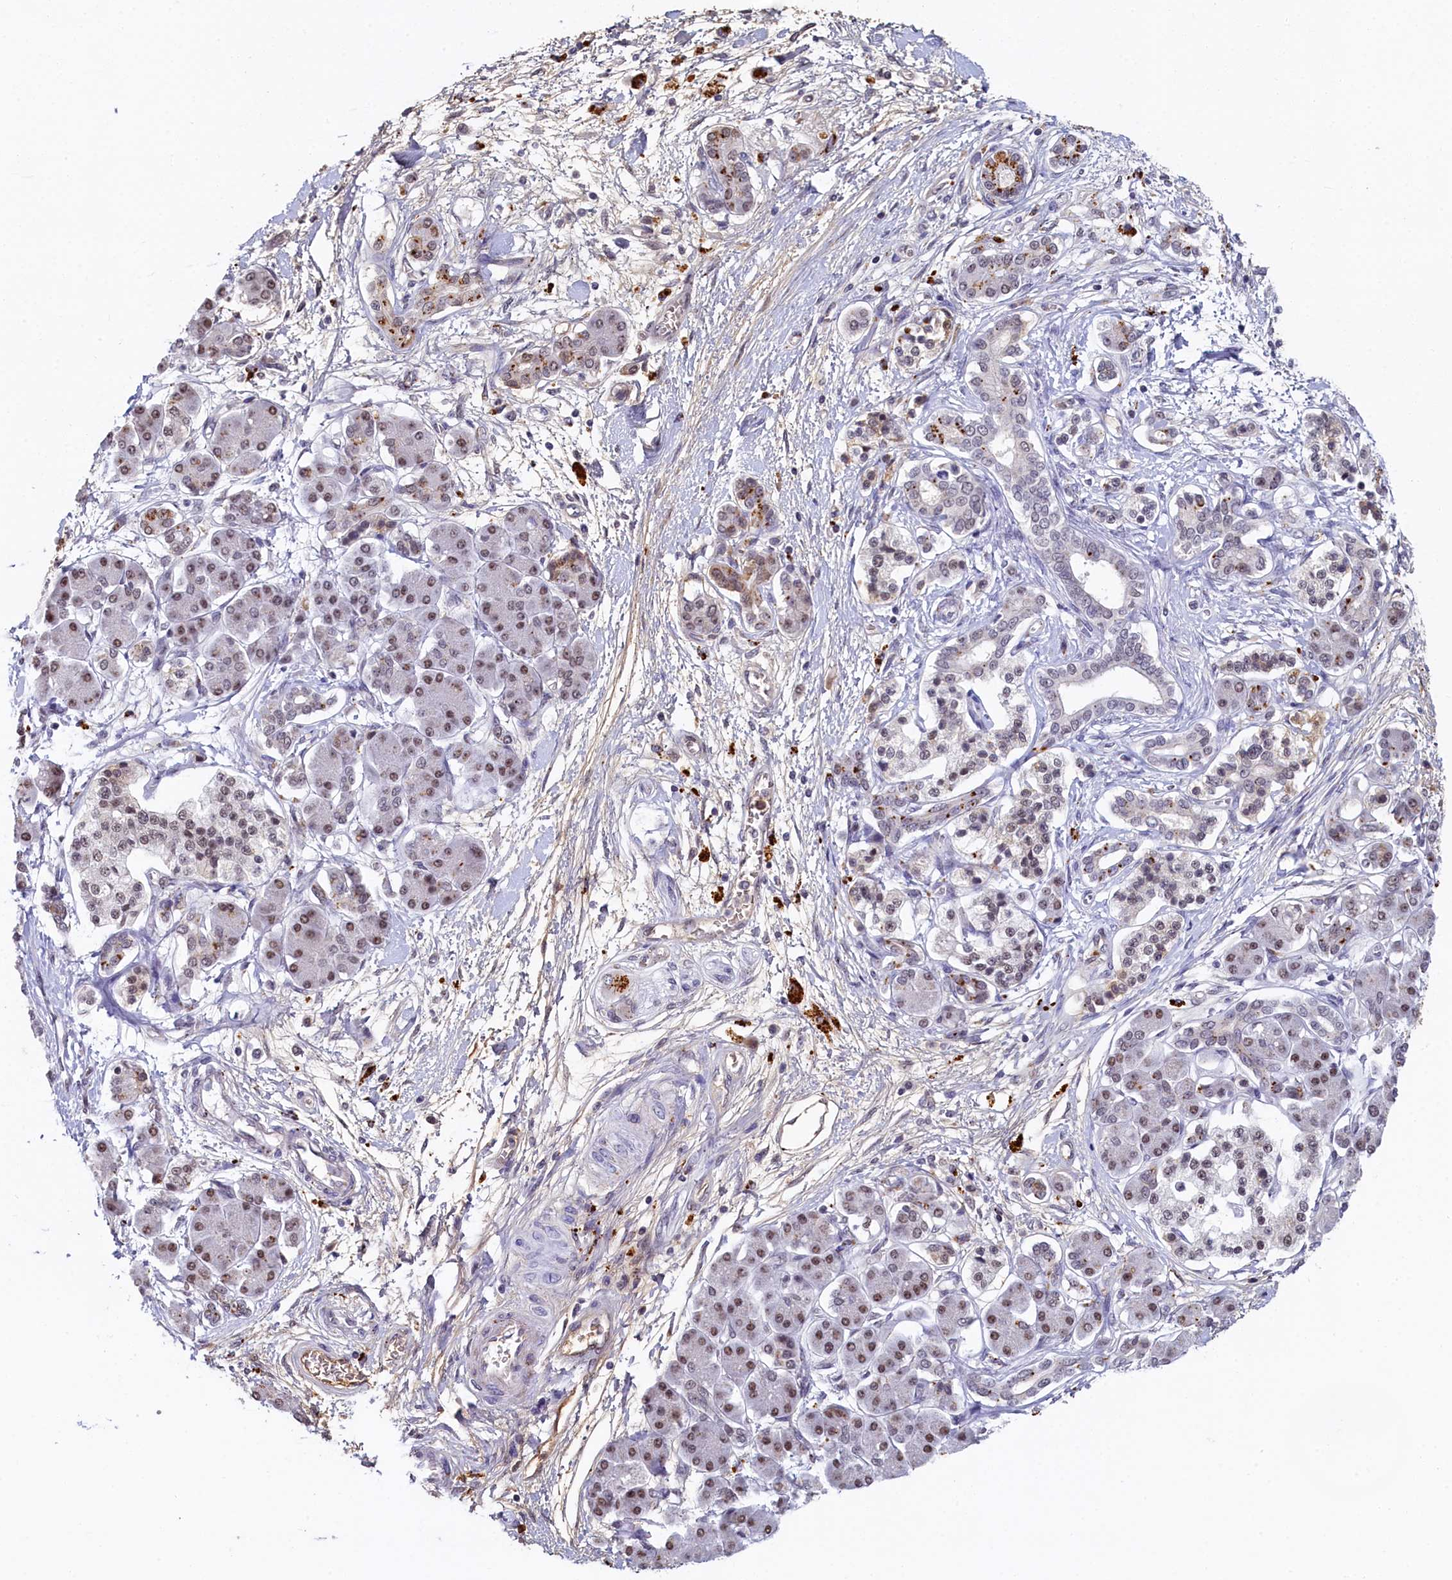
{"staining": {"intensity": "moderate", "quantity": "25%-75%", "location": "nuclear"}, "tissue": "pancreatic cancer", "cell_type": "Tumor cells", "image_type": "cancer", "snomed": [{"axis": "morphology", "description": "Adenocarcinoma, NOS"}, {"axis": "topography", "description": "Pancreas"}], "caption": "Immunohistochemical staining of pancreatic cancer (adenocarcinoma) demonstrates medium levels of moderate nuclear positivity in approximately 25%-75% of tumor cells.", "gene": "INTS14", "patient": {"sex": "female", "age": 61}}